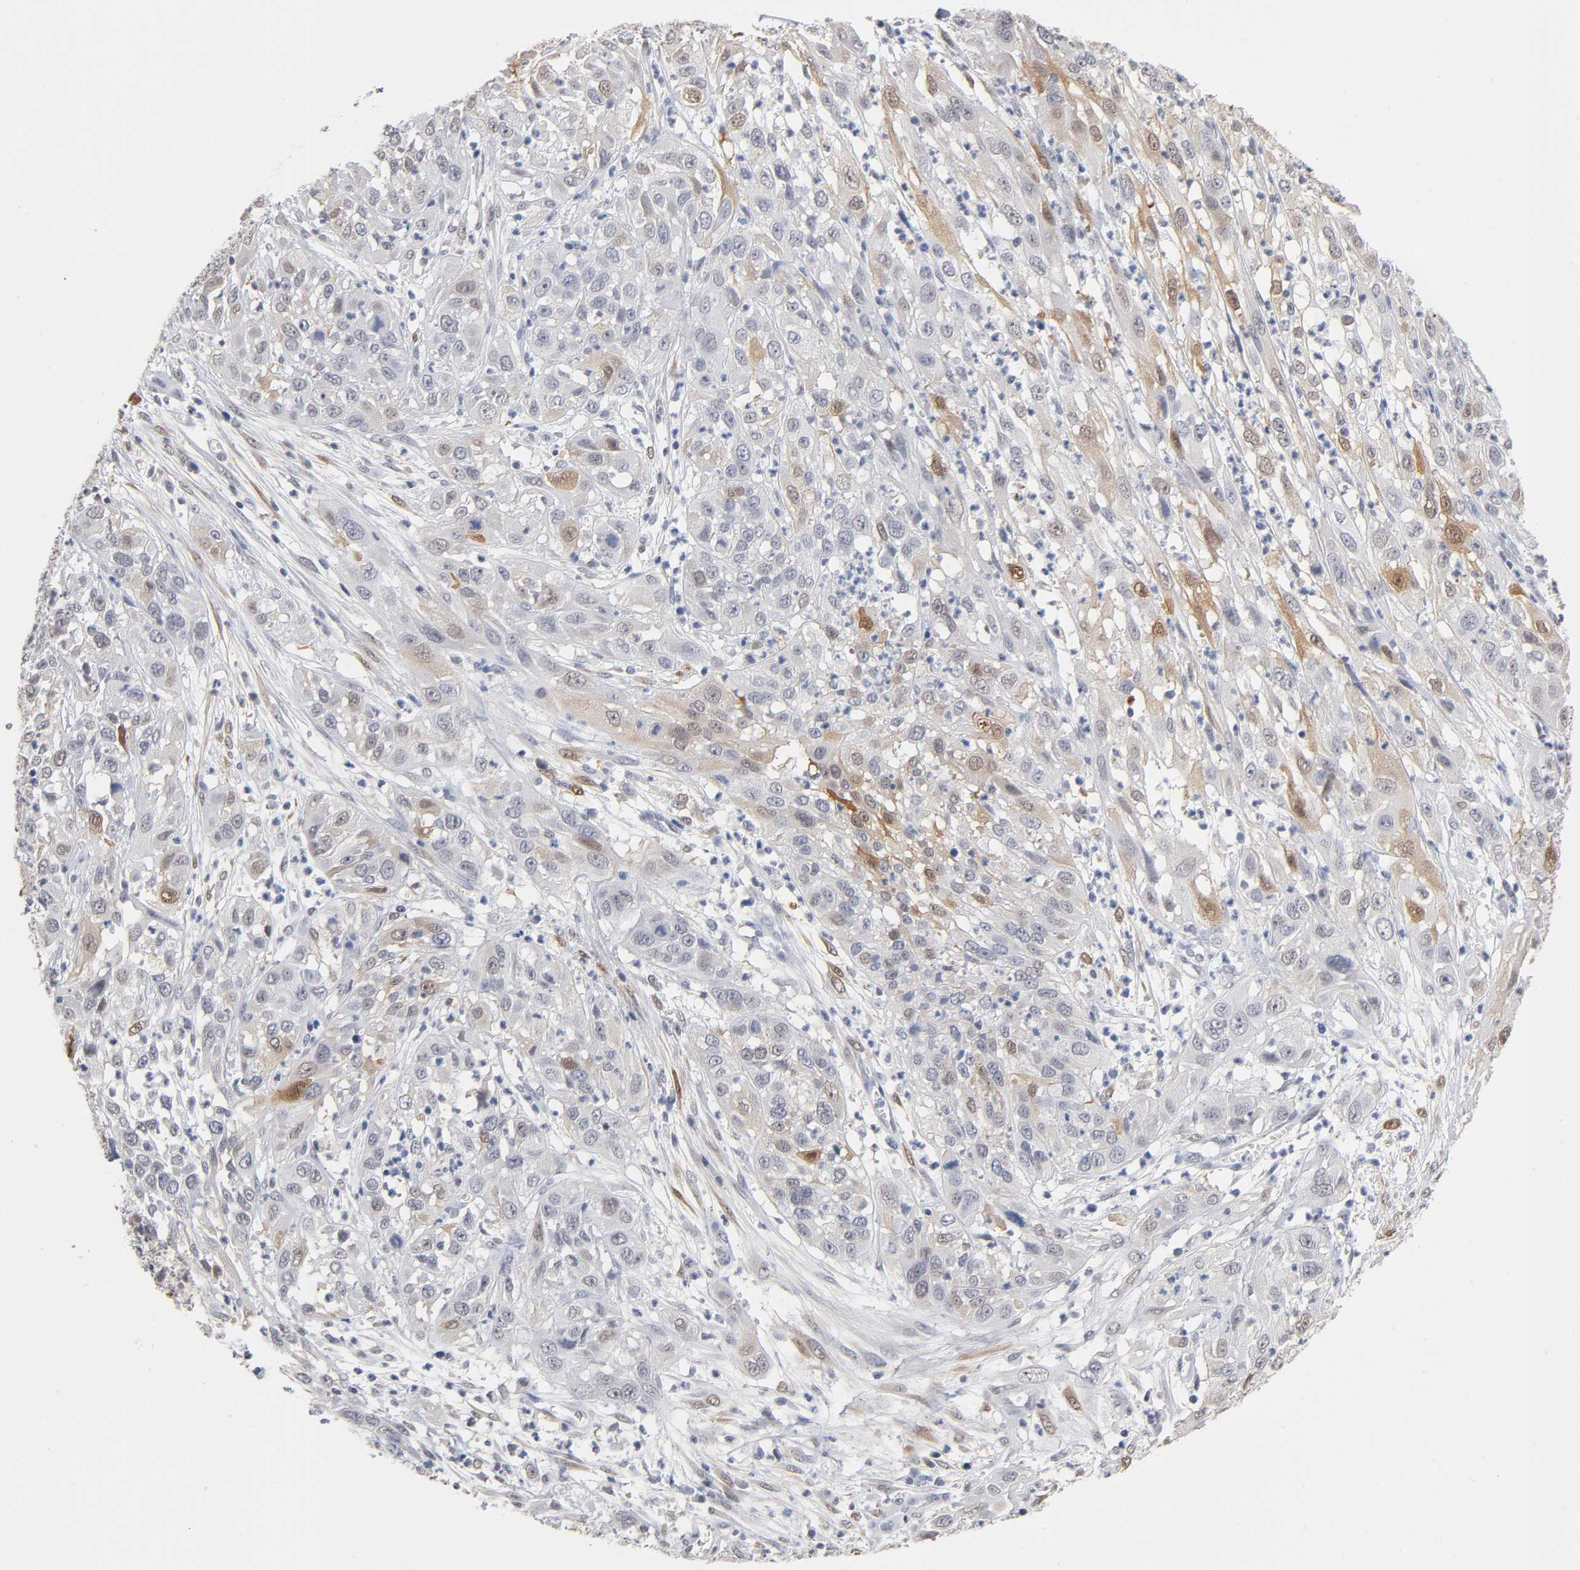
{"staining": {"intensity": "weak", "quantity": "<25%", "location": "cytoplasmic/membranous,nuclear"}, "tissue": "cervical cancer", "cell_type": "Tumor cells", "image_type": "cancer", "snomed": [{"axis": "morphology", "description": "Squamous cell carcinoma, NOS"}, {"axis": "topography", "description": "Cervix"}], "caption": "Protein analysis of cervical cancer exhibits no significant staining in tumor cells.", "gene": "CRABP2", "patient": {"sex": "female", "age": 32}}